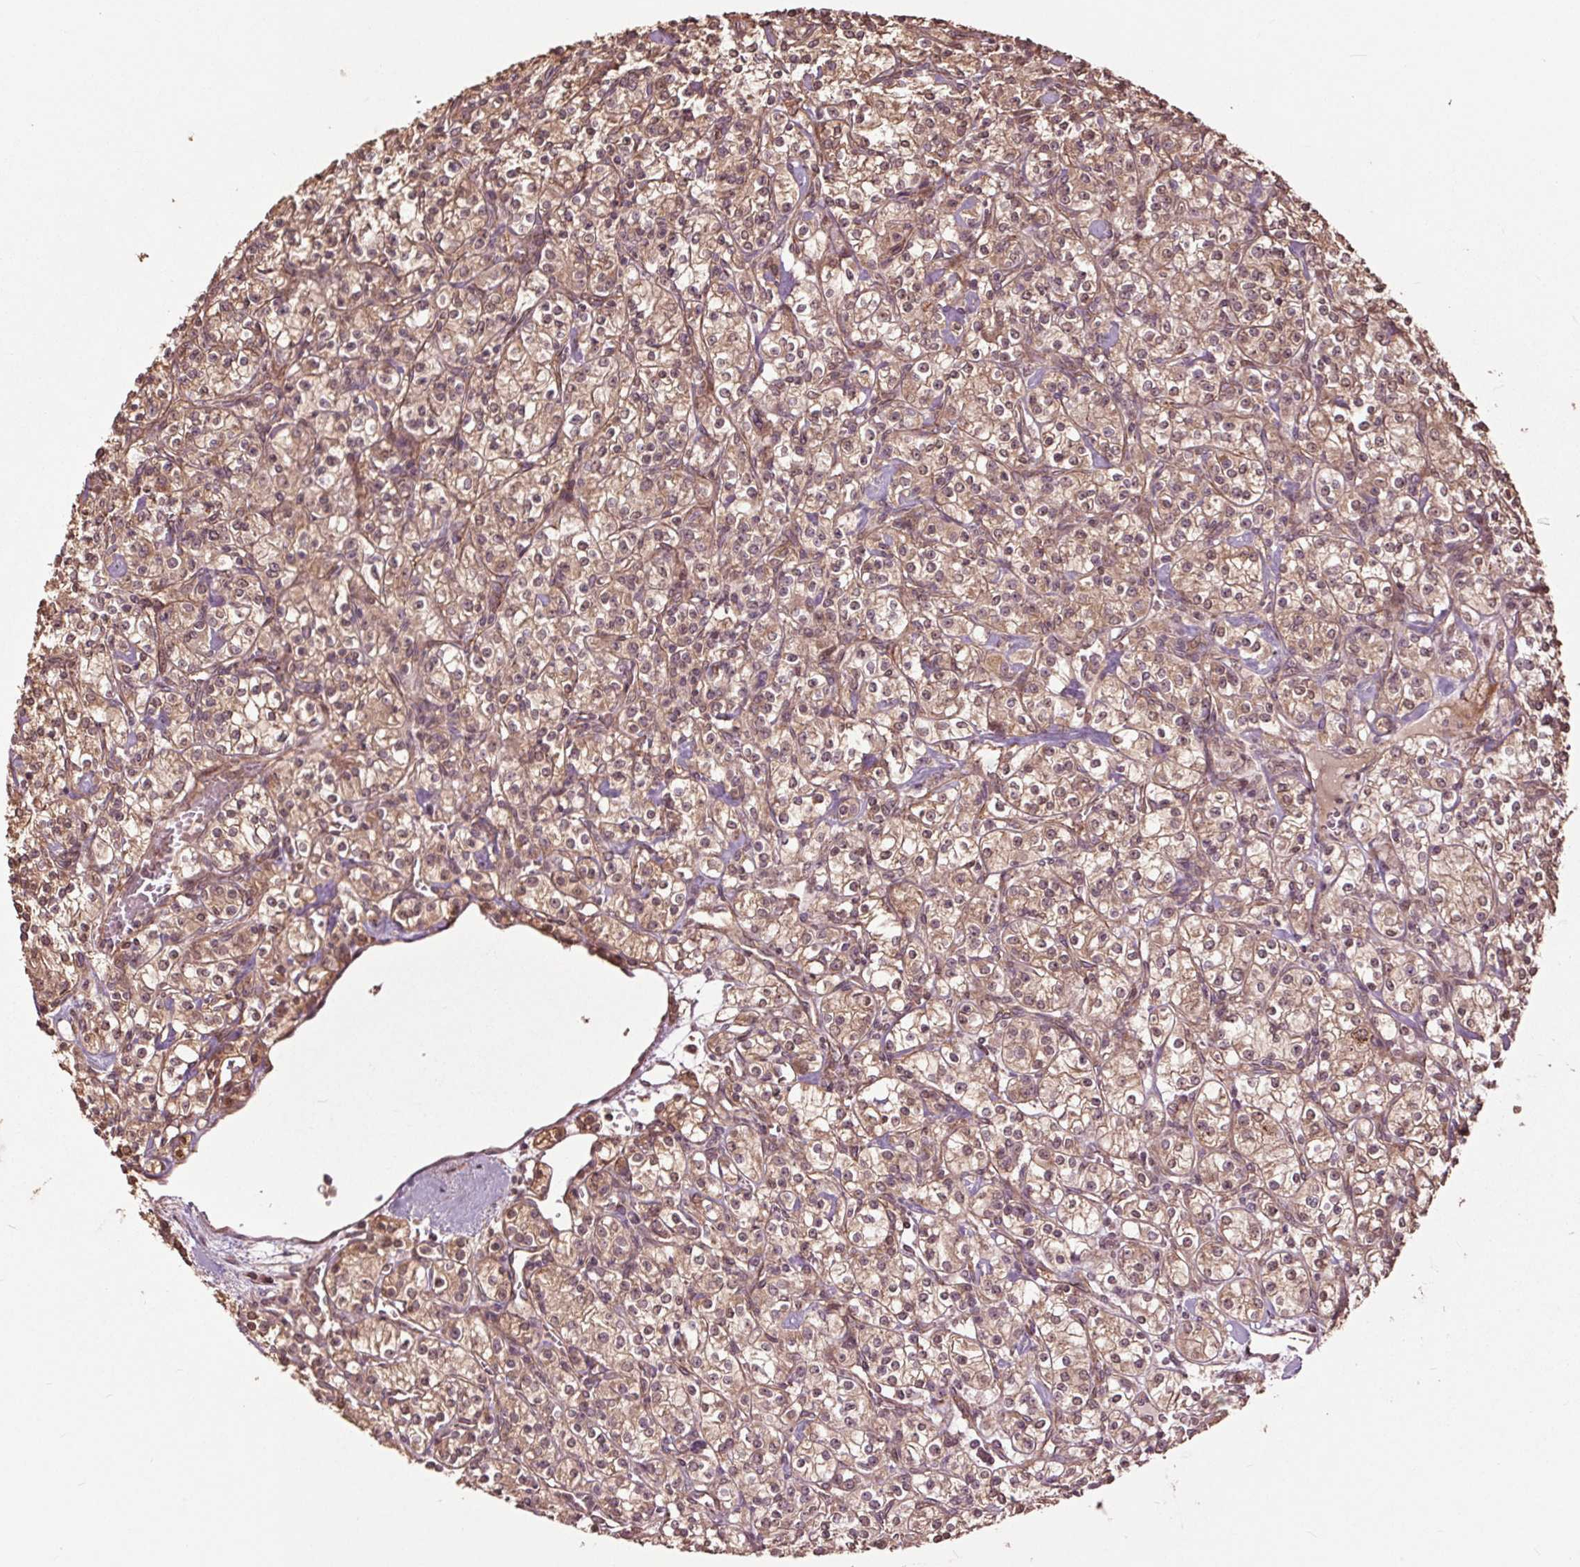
{"staining": {"intensity": "weak", "quantity": ">75%", "location": "cytoplasmic/membranous,nuclear"}, "tissue": "renal cancer", "cell_type": "Tumor cells", "image_type": "cancer", "snomed": [{"axis": "morphology", "description": "Adenocarcinoma, NOS"}, {"axis": "topography", "description": "Kidney"}], "caption": "Human renal cancer stained with a protein marker reveals weak staining in tumor cells.", "gene": "CEP95", "patient": {"sex": "male", "age": 77}}